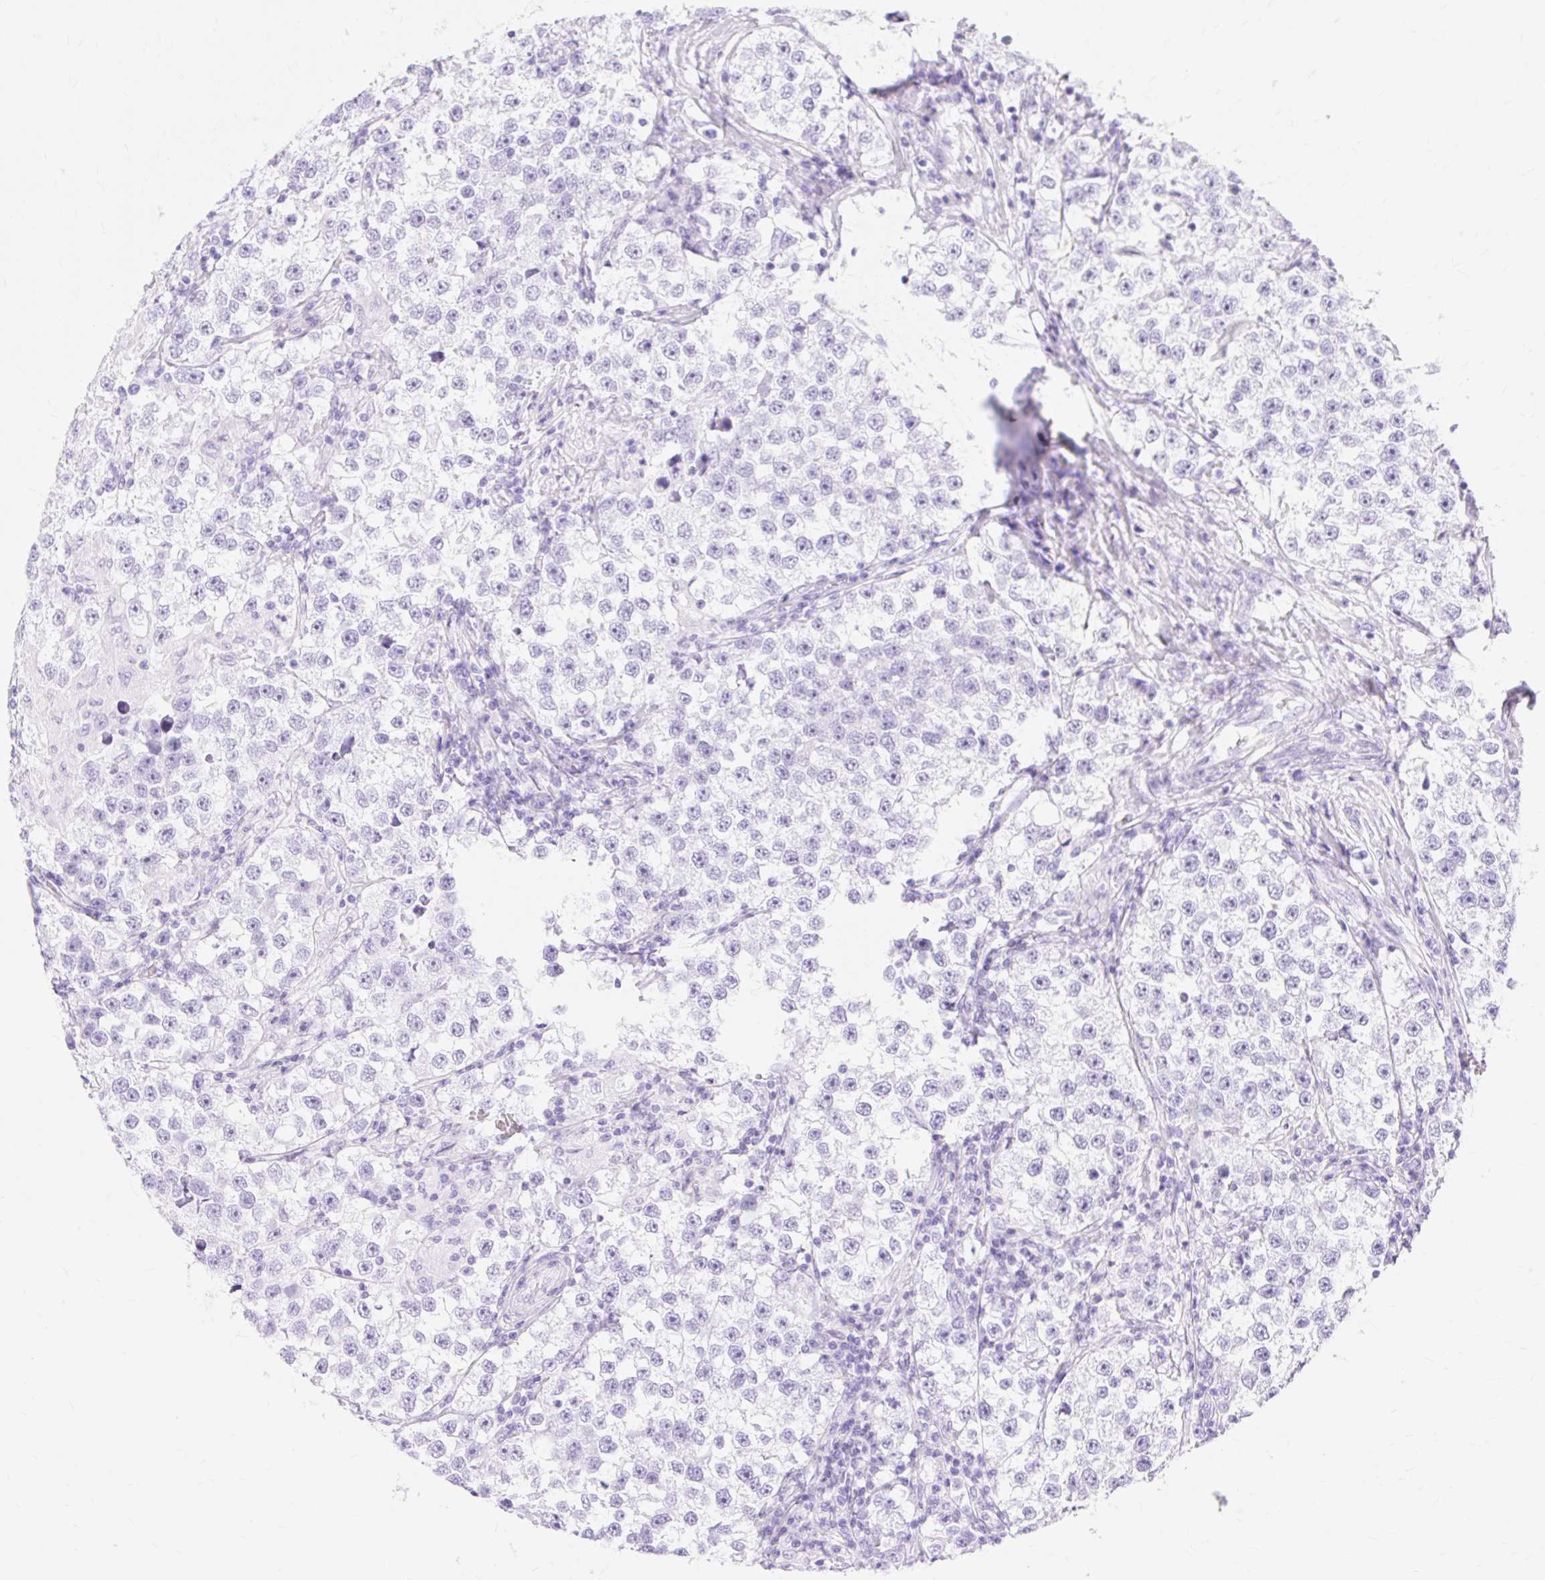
{"staining": {"intensity": "negative", "quantity": "none", "location": "none"}, "tissue": "testis cancer", "cell_type": "Tumor cells", "image_type": "cancer", "snomed": [{"axis": "morphology", "description": "Seminoma, NOS"}, {"axis": "topography", "description": "Testis"}], "caption": "Histopathology image shows no protein positivity in tumor cells of seminoma (testis) tissue.", "gene": "MBP", "patient": {"sex": "male", "age": 46}}